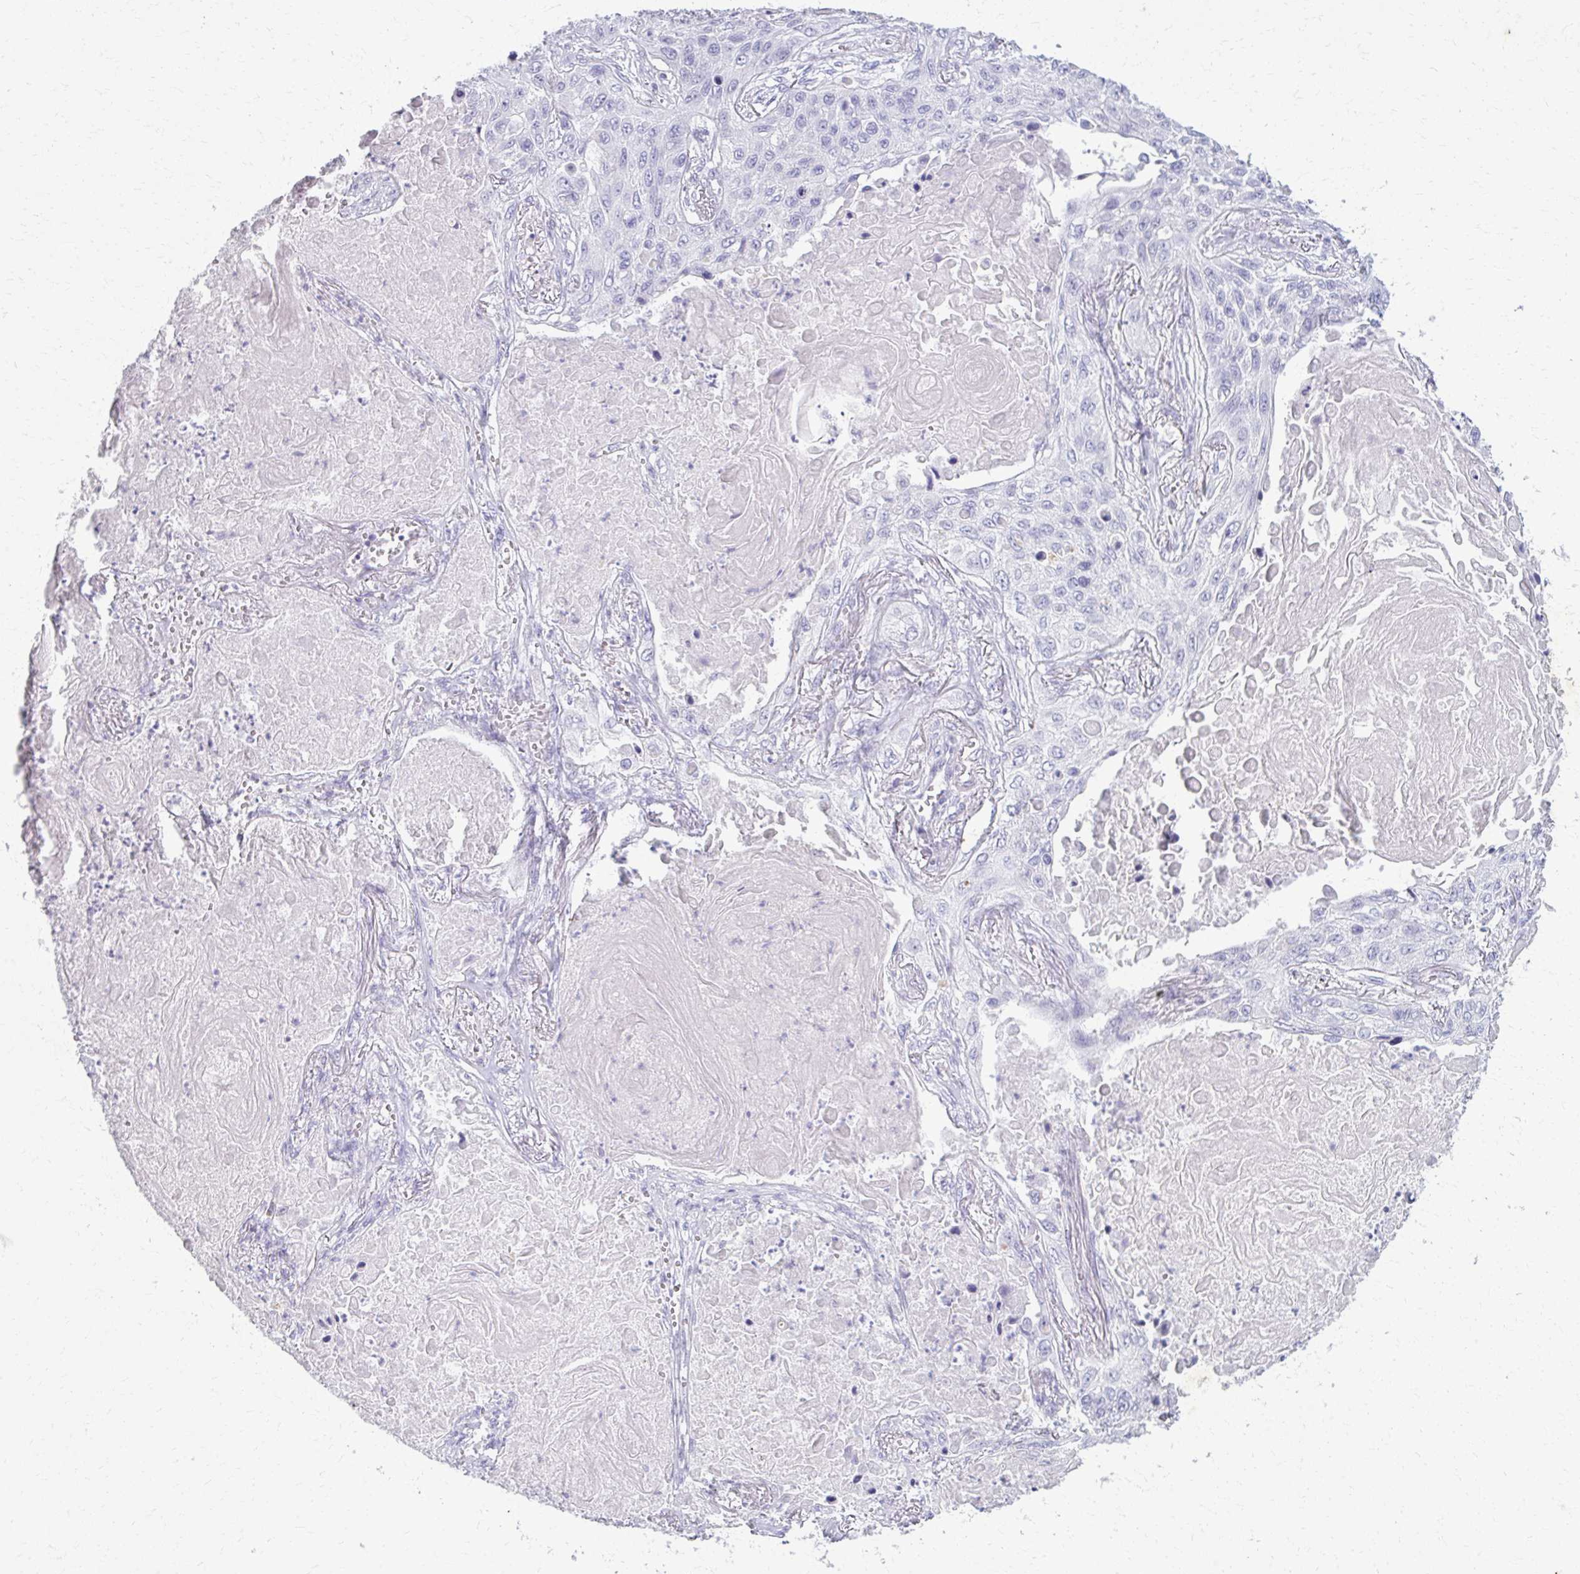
{"staining": {"intensity": "negative", "quantity": "none", "location": "none"}, "tissue": "lung cancer", "cell_type": "Tumor cells", "image_type": "cancer", "snomed": [{"axis": "morphology", "description": "Squamous cell carcinoma, NOS"}, {"axis": "topography", "description": "Lung"}], "caption": "Tumor cells are negative for brown protein staining in lung cancer (squamous cell carcinoma). (IHC, brightfield microscopy, high magnification).", "gene": "CARD9", "patient": {"sex": "male", "age": 75}}